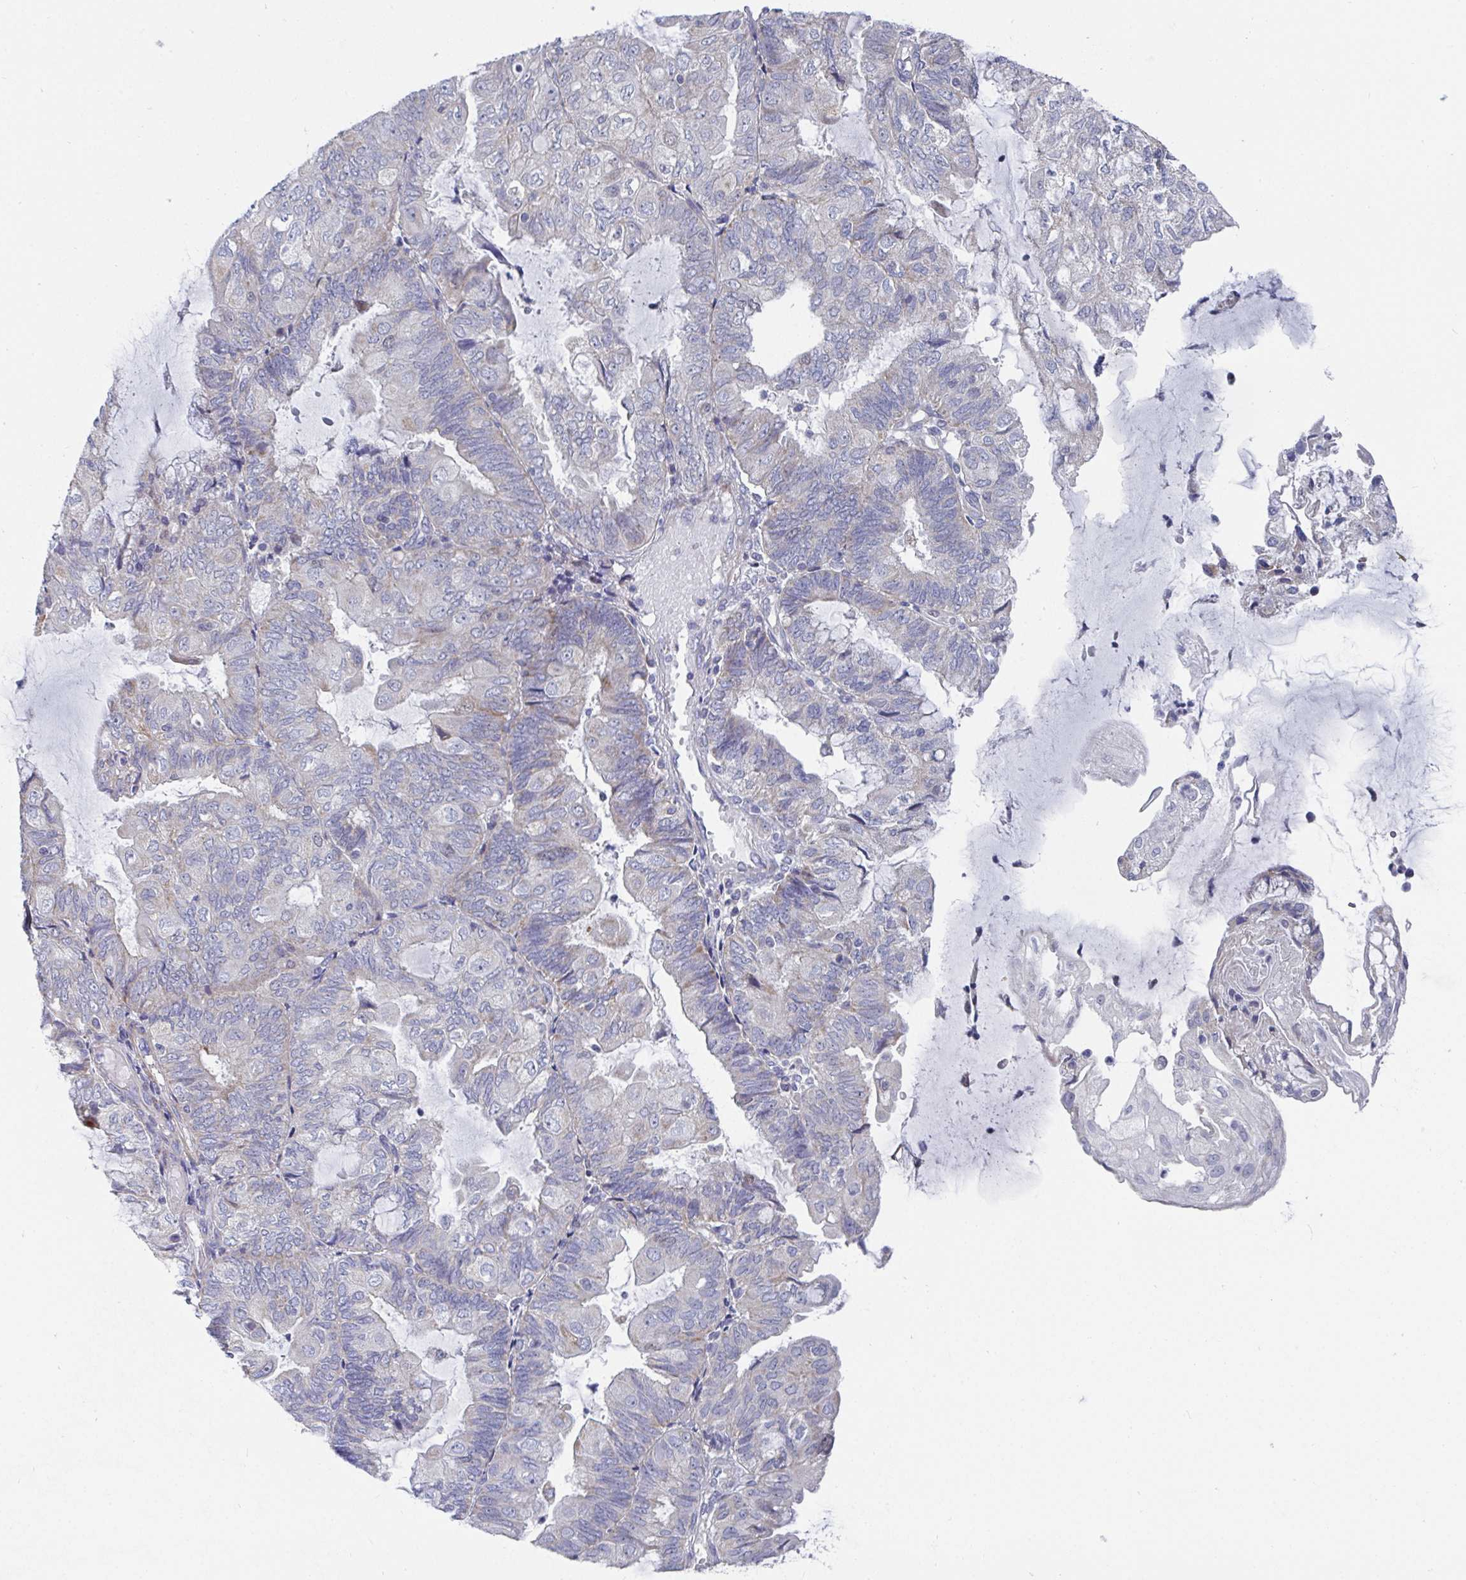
{"staining": {"intensity": "negative", "quantity": "none", "location": "none"}, "tissue": "endometrial cancer", "cell_type": "Tumor cells", "image_type": "cancer", "snomed": [{"axis": "morphology", "description": "Adenocarcinoma, NOS"}, {"axis": "topography", "description": "Endometrium"}], "caption": "Immunohistochemistry micrograph of endometrial cancer (adenocarcinoma) stained for a protein (brown), which shows no expression in tumor cells.", "gene": "ATP5F1C", "patient": {"sex": "female", "age": 81}}